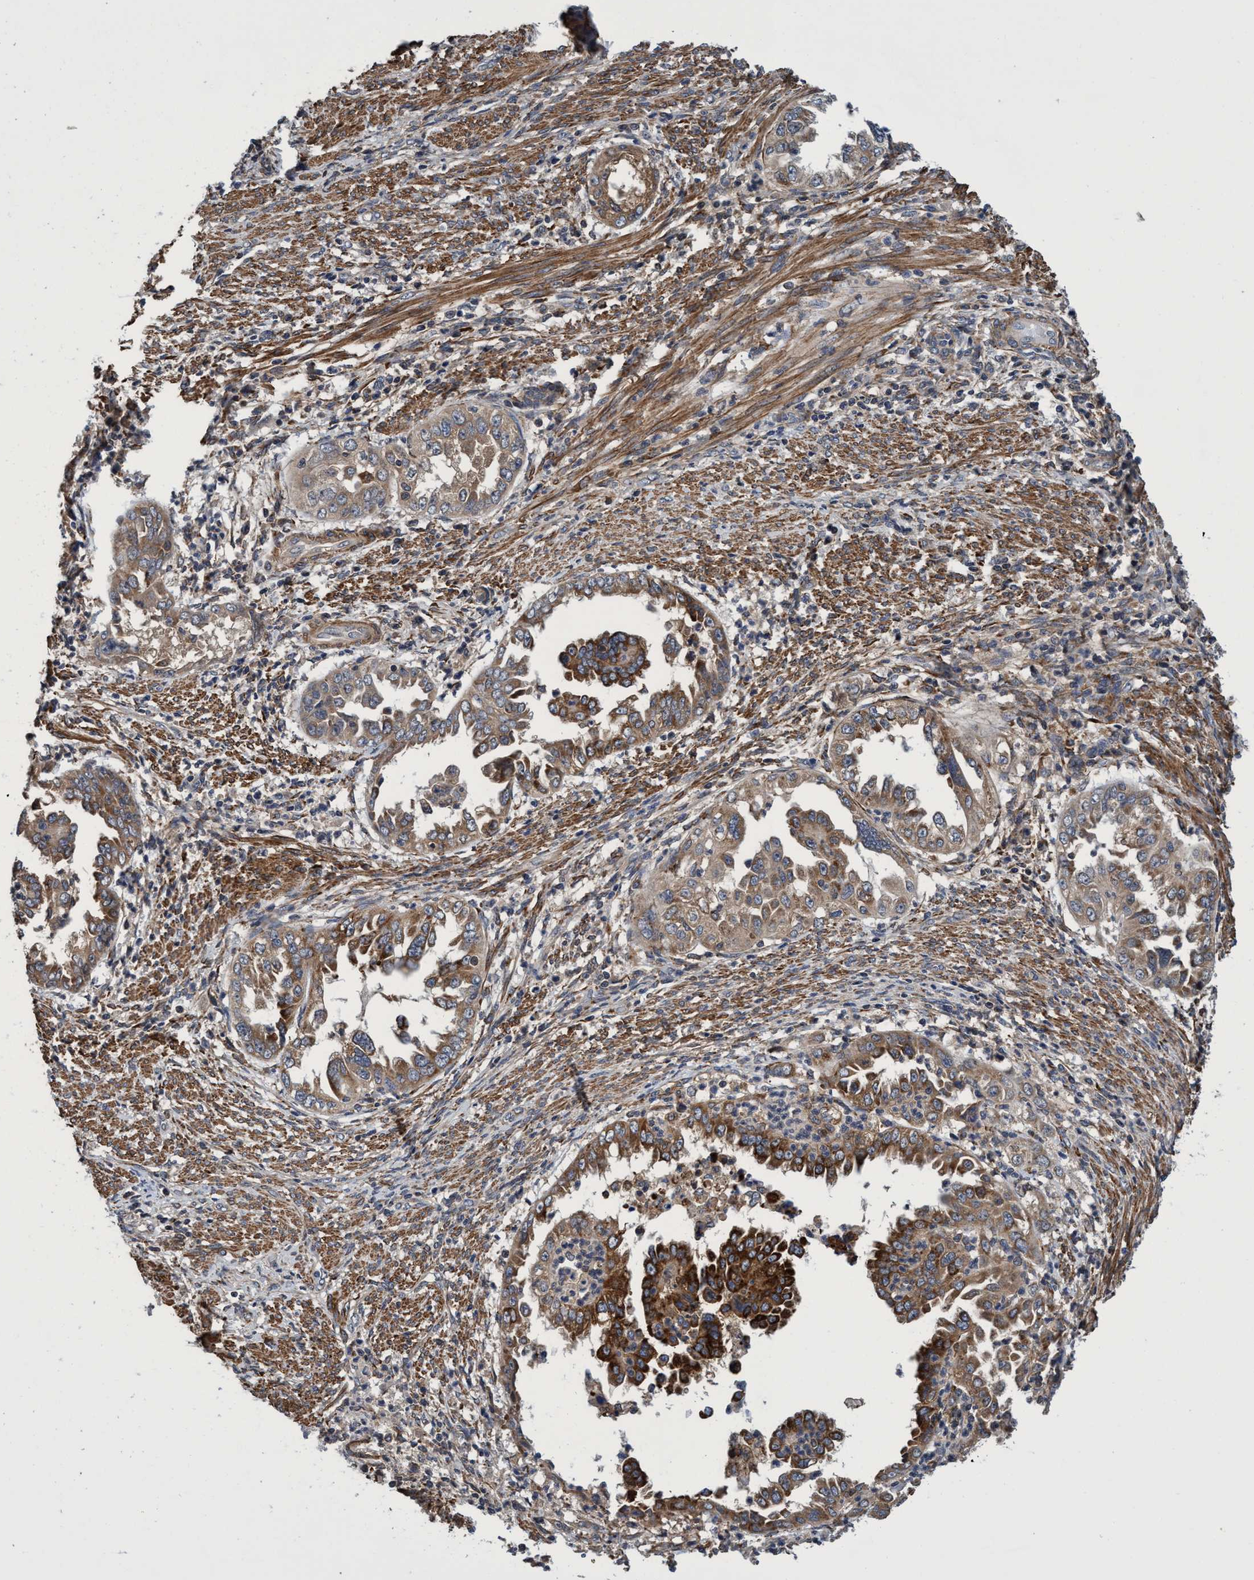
{"staining": {"intensity": "strong", "quantity": "25%-75%", "location": "cytoplasmic/membranous"}, "tissue": "endometrial cancer", "cell_type": "Tumor cells", "image_type": "cancer", "snomed": [{"axis": "morphology", "description": "Adenocarcinoma, NOS"}, {"axis": "topography", "description": "Endometrium"}], "caption": "A micrograph of human adenocarcinoma (endometrial) stained for a protein exhibits strong cytoplasmic/membranous brown staining in tumor cells. (DAB = brown stain, brightfield microscopy at high magnification).", "gene": "CALCOCO2", "patient": {"sex": "female", "age": 85}}